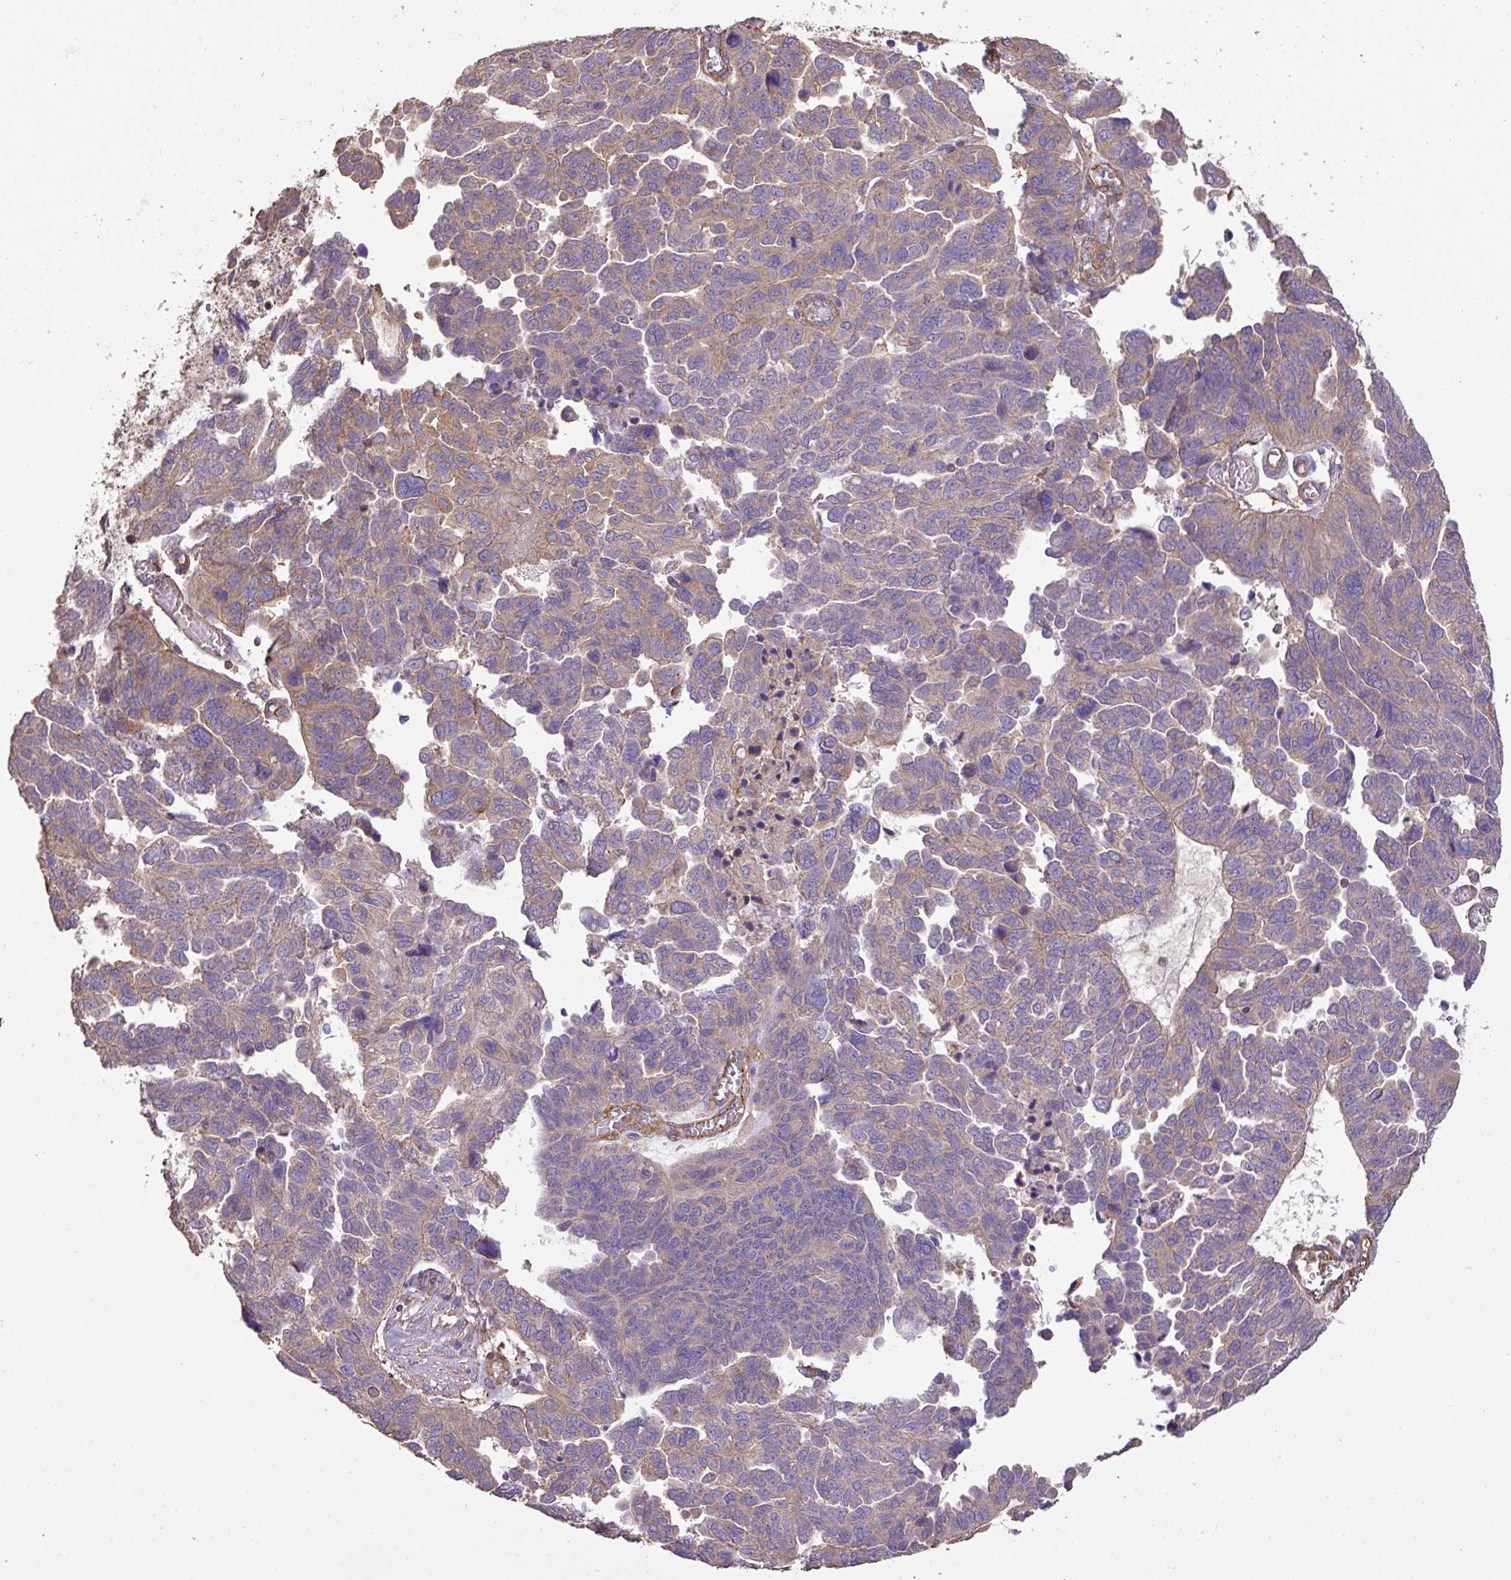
{"staining": {"intensity": "weak", "quantity": ">75%", "location": "cytoplasmic/membranous"}, "tissue": "ovarian cancer", "cell_type": "Tumor cells", "image_type": "cancer", "snomed": [{"axis": "morphology", "description": "Cystadenocarcinoma, serous, NOS"}, {"axis": "topography", "description": "Ovary"}], "caption": "Immunohistochemical staining of human serous cystadenocarcinoma (ovarian) exhibits weak cytoplasmic/membranous protein expression in approximately >75% of tumor cells.", "gene": "CALML4", "patient": {"sex": "female", "age": 64}}